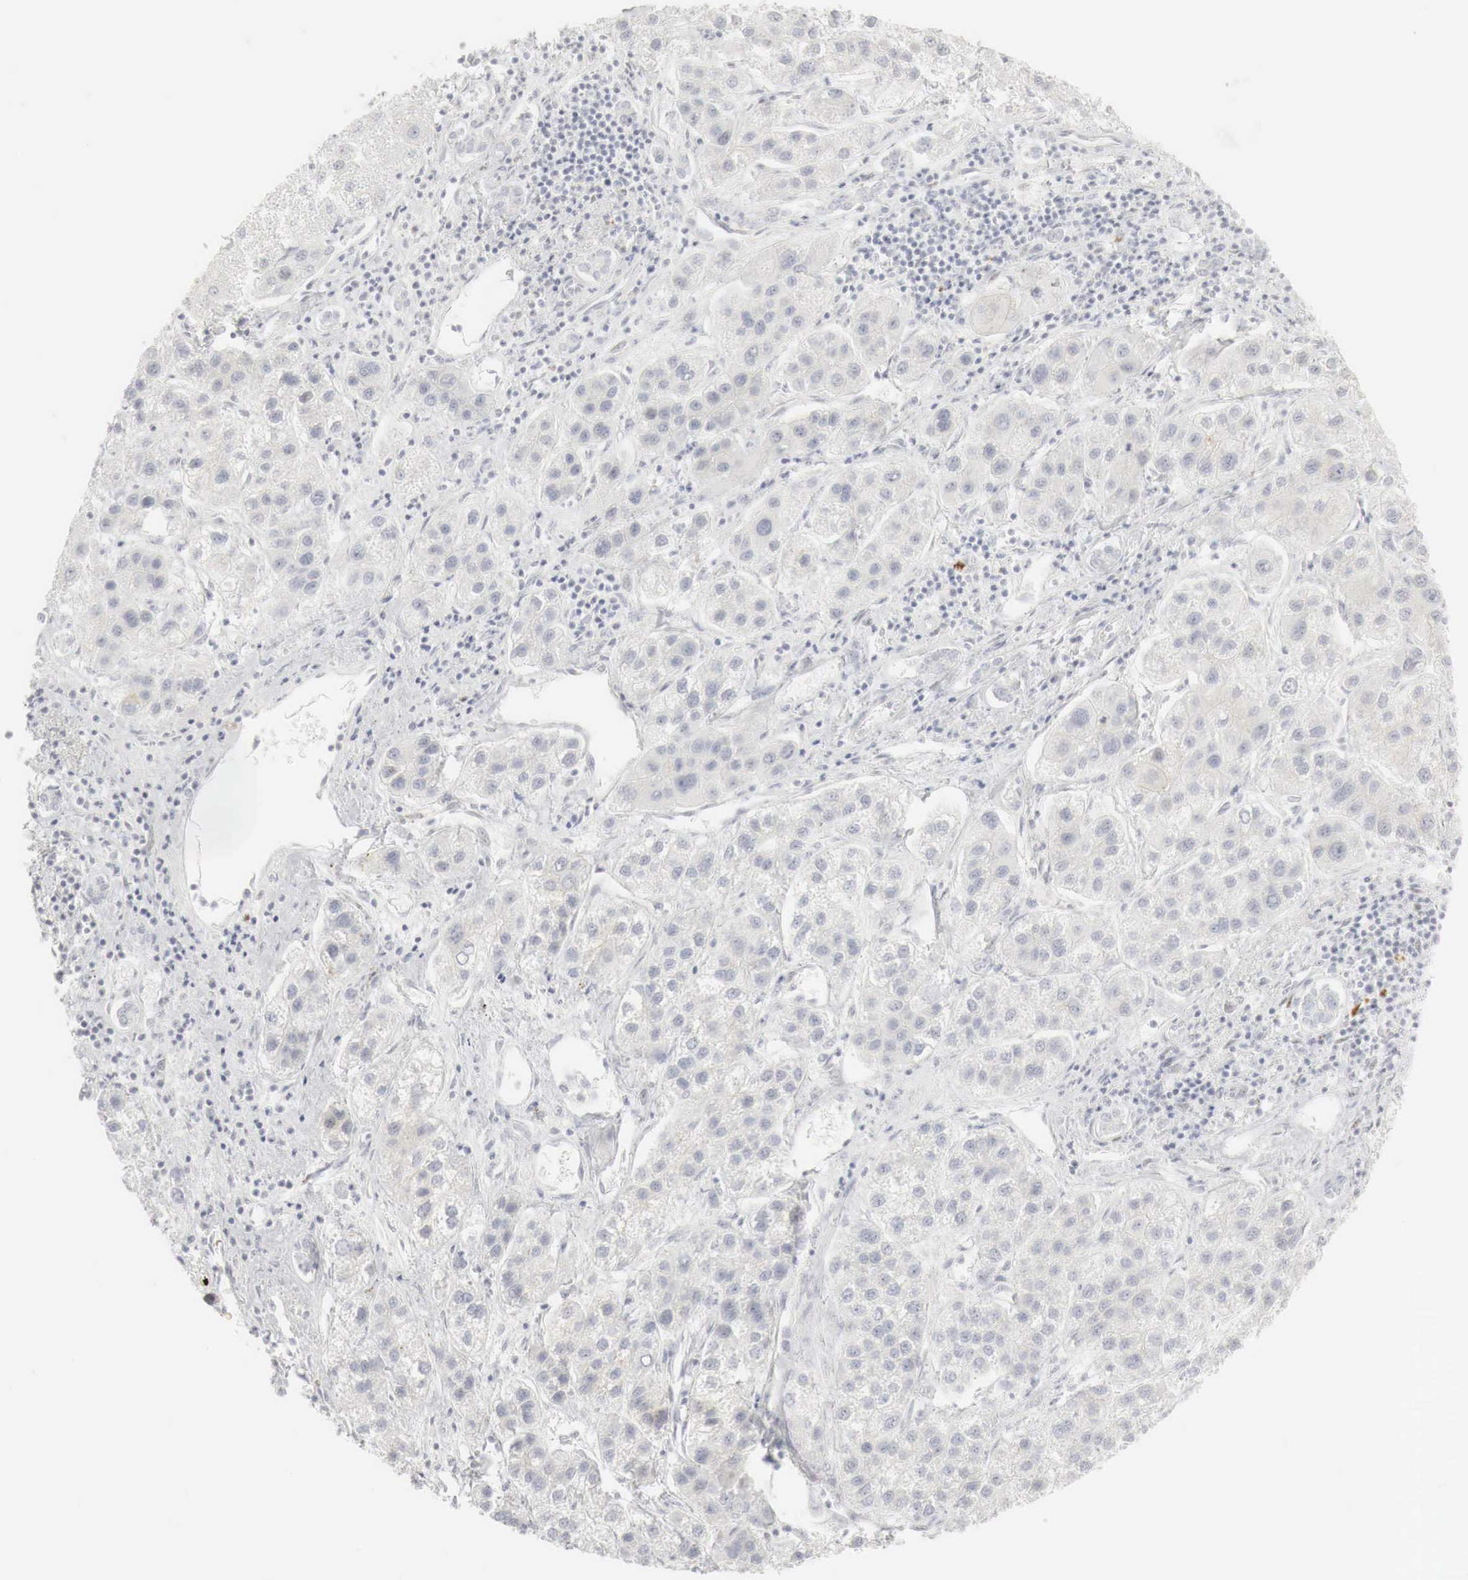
{"staining": {"intensity": "negative", "quantity": "none", "location": "none"}, "tissue": "liver cancer", "cell_type": "Tumor cells", "image_type": "cancer", "snomed": [{"axis": "morphology", "description": "Carcinoma, Hepatocellular, NOS"}, {"axis": "topography", "description": "Liver"}], "caption": "Immunohistochemistry (IHC) histopathology image of neoplastic tissue: liver cancer (hepatocellular carcinoma) stained with DAB (3,3'-diaminobenzidine) displays no significant protein staining in tumor cells.", "gene": "TP63", "patient": {"sex": "female", "age": 85}}